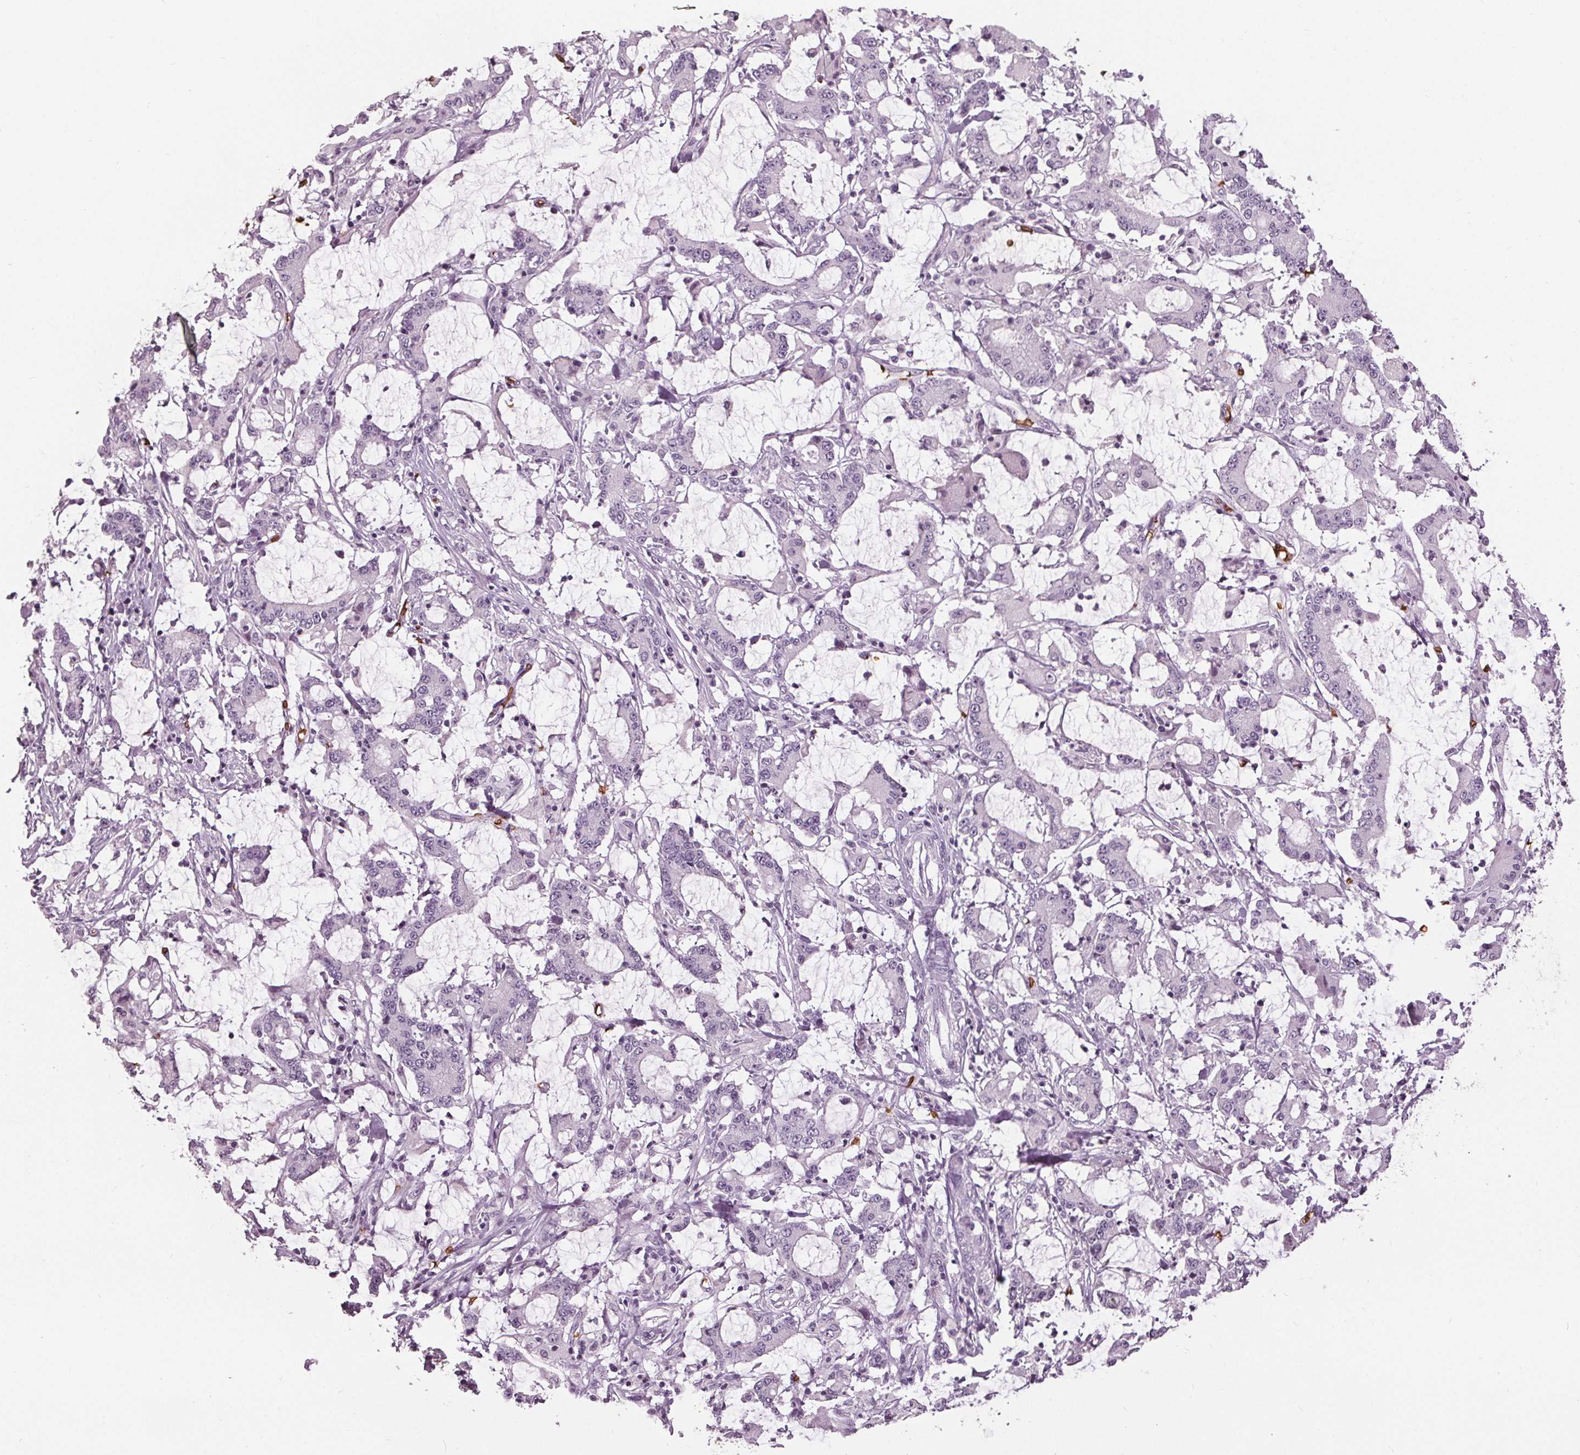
{"staining": {"intensity": "negative", "quantity": "none", "location": "none"}, "tissue": "stomach cancer", "cell_type": "Tumor cells", "image_type": "cancer", "snomed": [{"axis": "morphology", "description": "Adenocarcinoma, NOS"}, {"axis": "topography", "description": "Stomach, upper"}], "caption": "Human stomach cancer stained for a protein using immunohistochemistry demonstrates no expression in tumor cells.", "gene": "SLC4A1", "patient": {"sex": "male", "age": 68}}